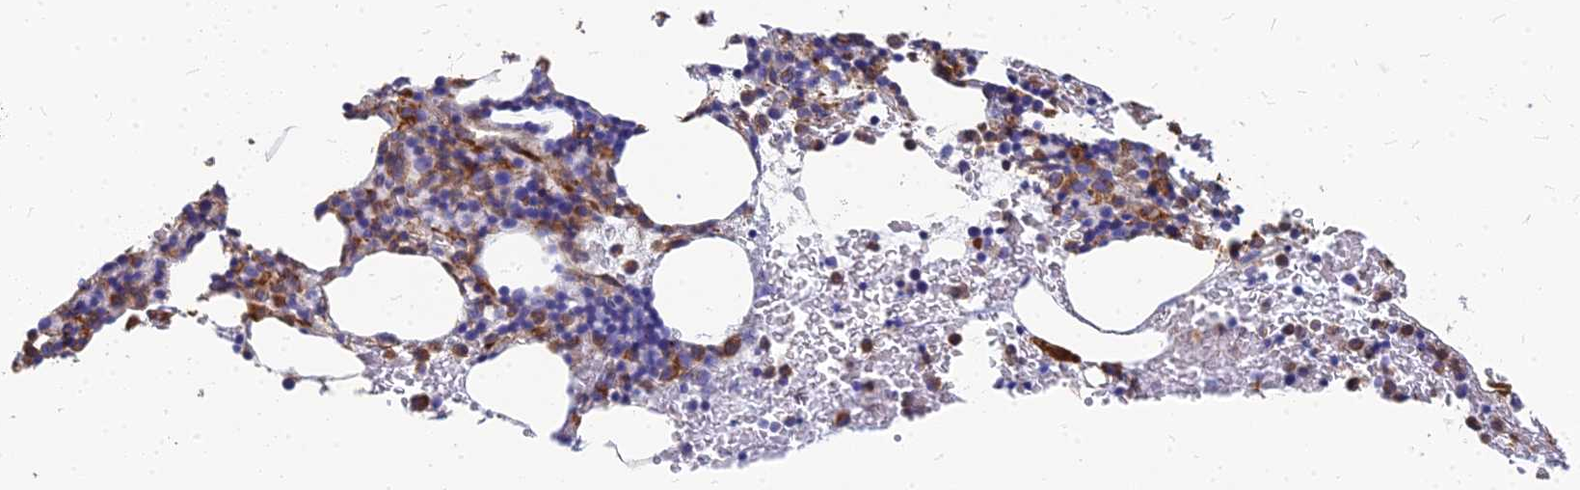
{"staining": {"intensity": "moderate", "quantity": ">75%", "location": "cytoplasmic/membranous"}, "tissue": "bone marrow", "cell_type": "Hematopoietic cells", "image_type": "normal", "snomed": [{"axis": "morphology", "description": "Normal tissue, NOS"}, {"axis": "topography", "description": "Bone marrow"}], "caption": "IHC image of normal bone marrow: human bone marrow stained using IHC reveals medium levels of moderate protein expression localized specifically in the cytoplasmic/membranous of hematopoietic cells, appearing as a cytoplasmic/membranous brown color.", "gene": "VAT1", "patient": {"sex": "male", "age": 62}}